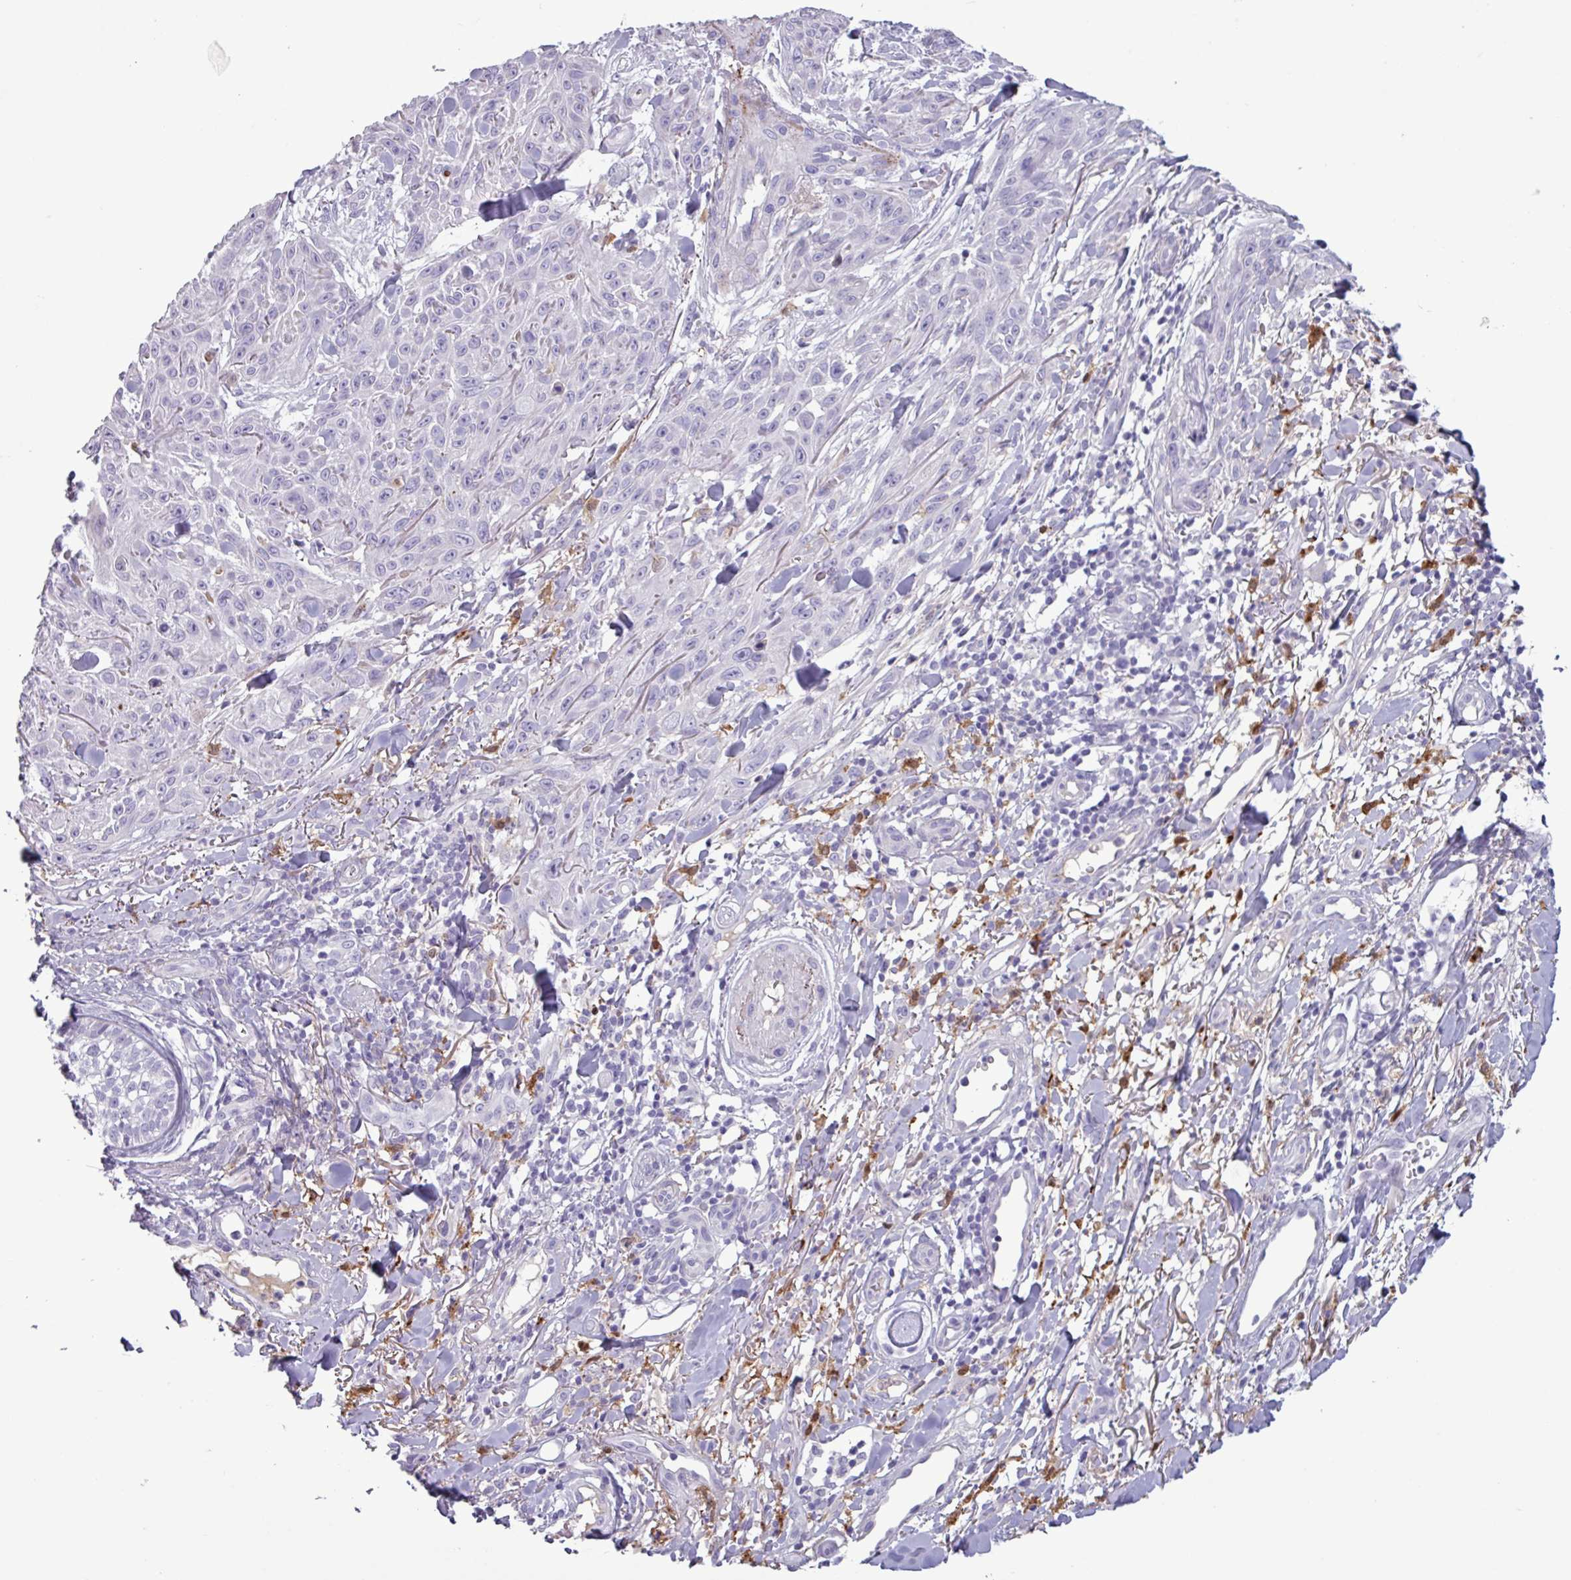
{"staining": {"intensity": "negative", "quantity": "none", "location": "none"}, "tissue": "skin cancer", "cell_type": "Tumor cells", "image_type": "cancer", "snomed": [{"axis": "morphology", "description": "Squamous cell carcinoma, NOS"}, {"axis": "topography", "description": "Skin"}], "caption": "This is an IHC image of skin squamous cell carcinoma. There is no positivity in tumor cells.", "gene": "C4B", "patient": {"sex": "male", "age": 86}}